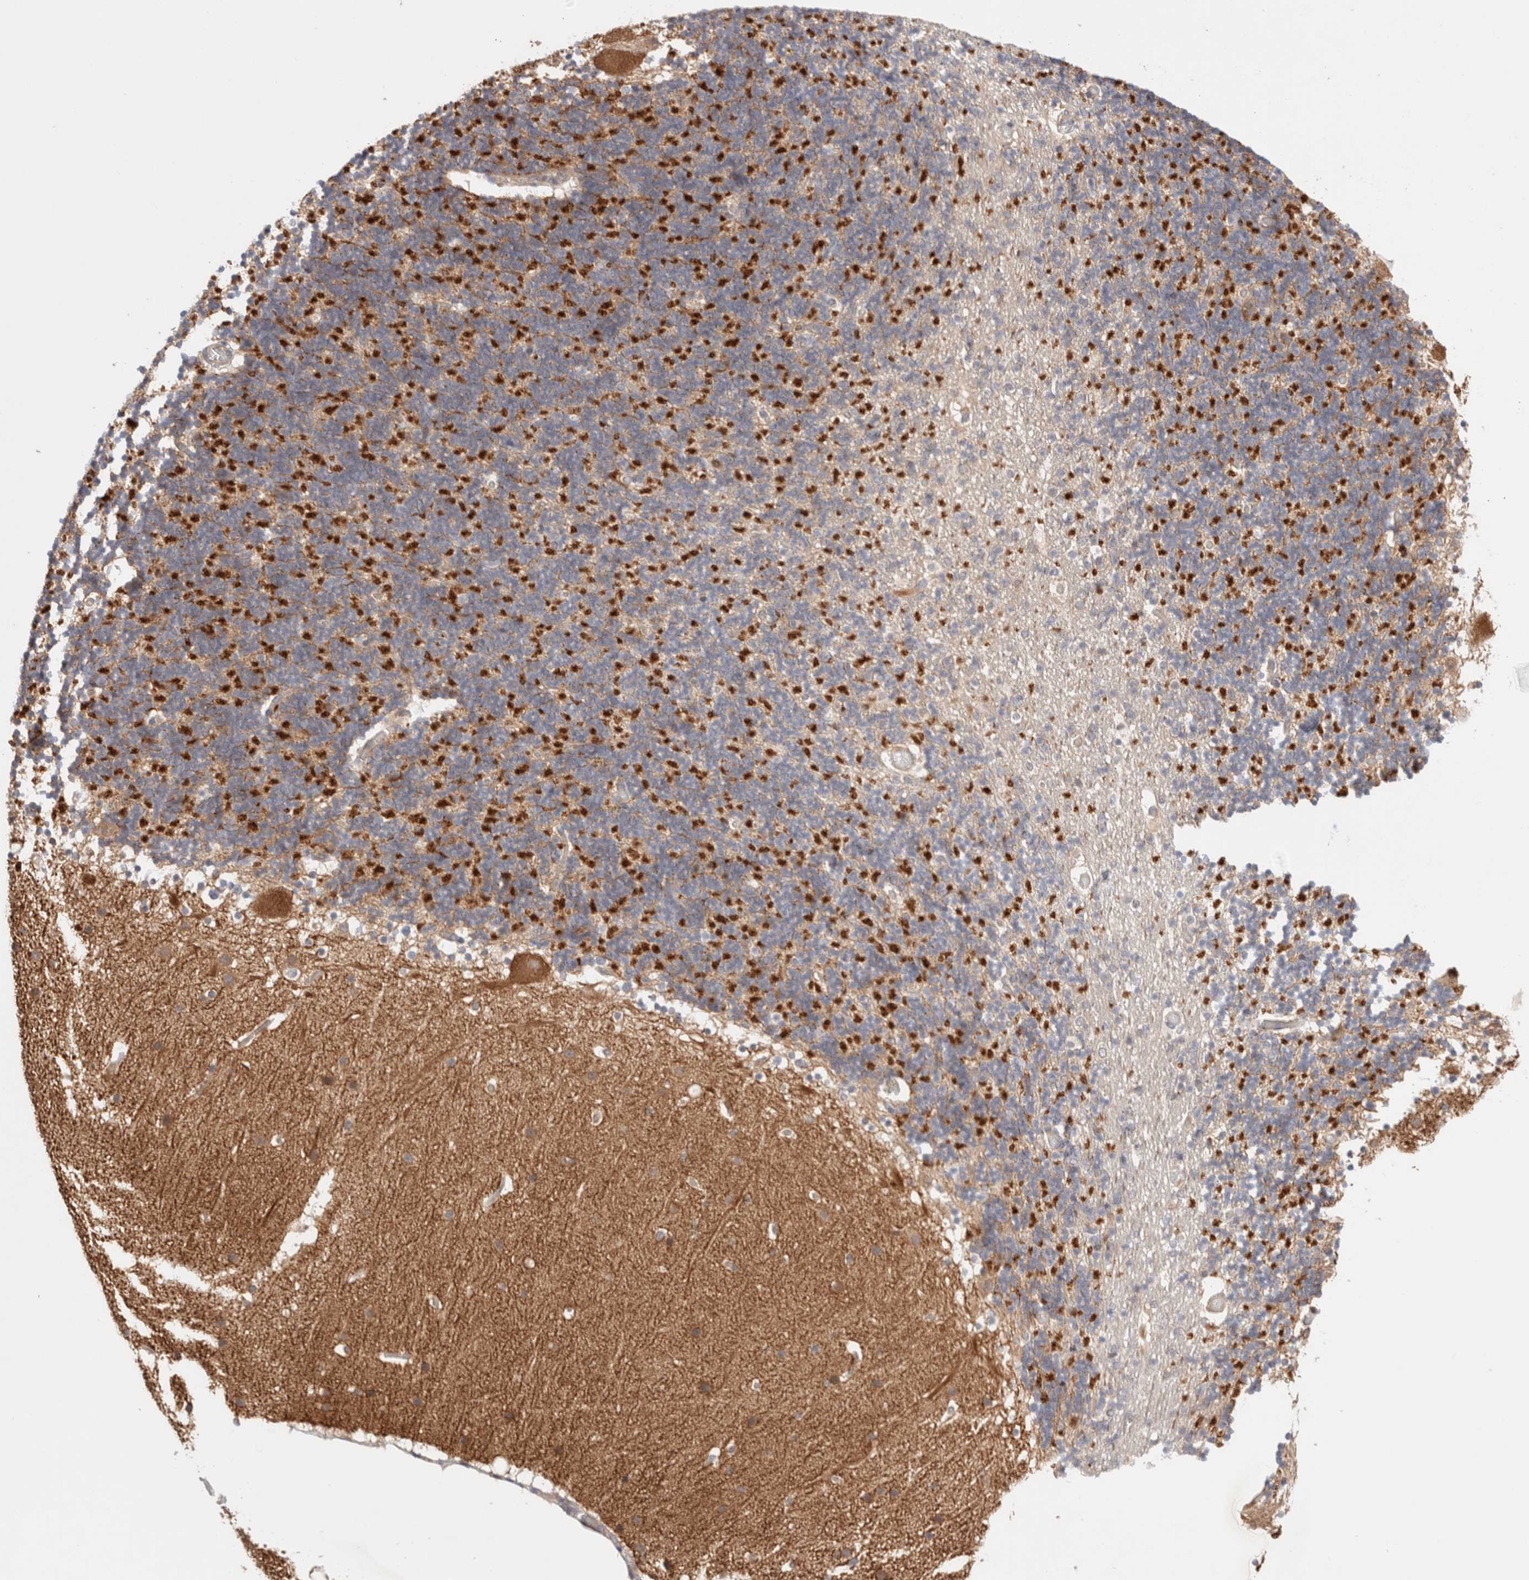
{"staining": {"intensity": "strong", "quantity": "<25%", "location": "cytoplasmic/membranous"}, "tissue": "cerebellum", "cell_type": "Cells in granular layer", "image_type": "normal", "snomed": [{"axis": "morphology", "description": "Normal tissue, NOS"}, {"axis": "topography", "description": "Cerebellum"}], "caption": "Immunohistochemistry (IHC) of unremarkable cerebellum reveals medium levels of strong cytoplasmic/membranous expression in about <25% of cells in granular layer.", "gene": "SIKE1", "patient": {"sex": "male", "age": 57}}